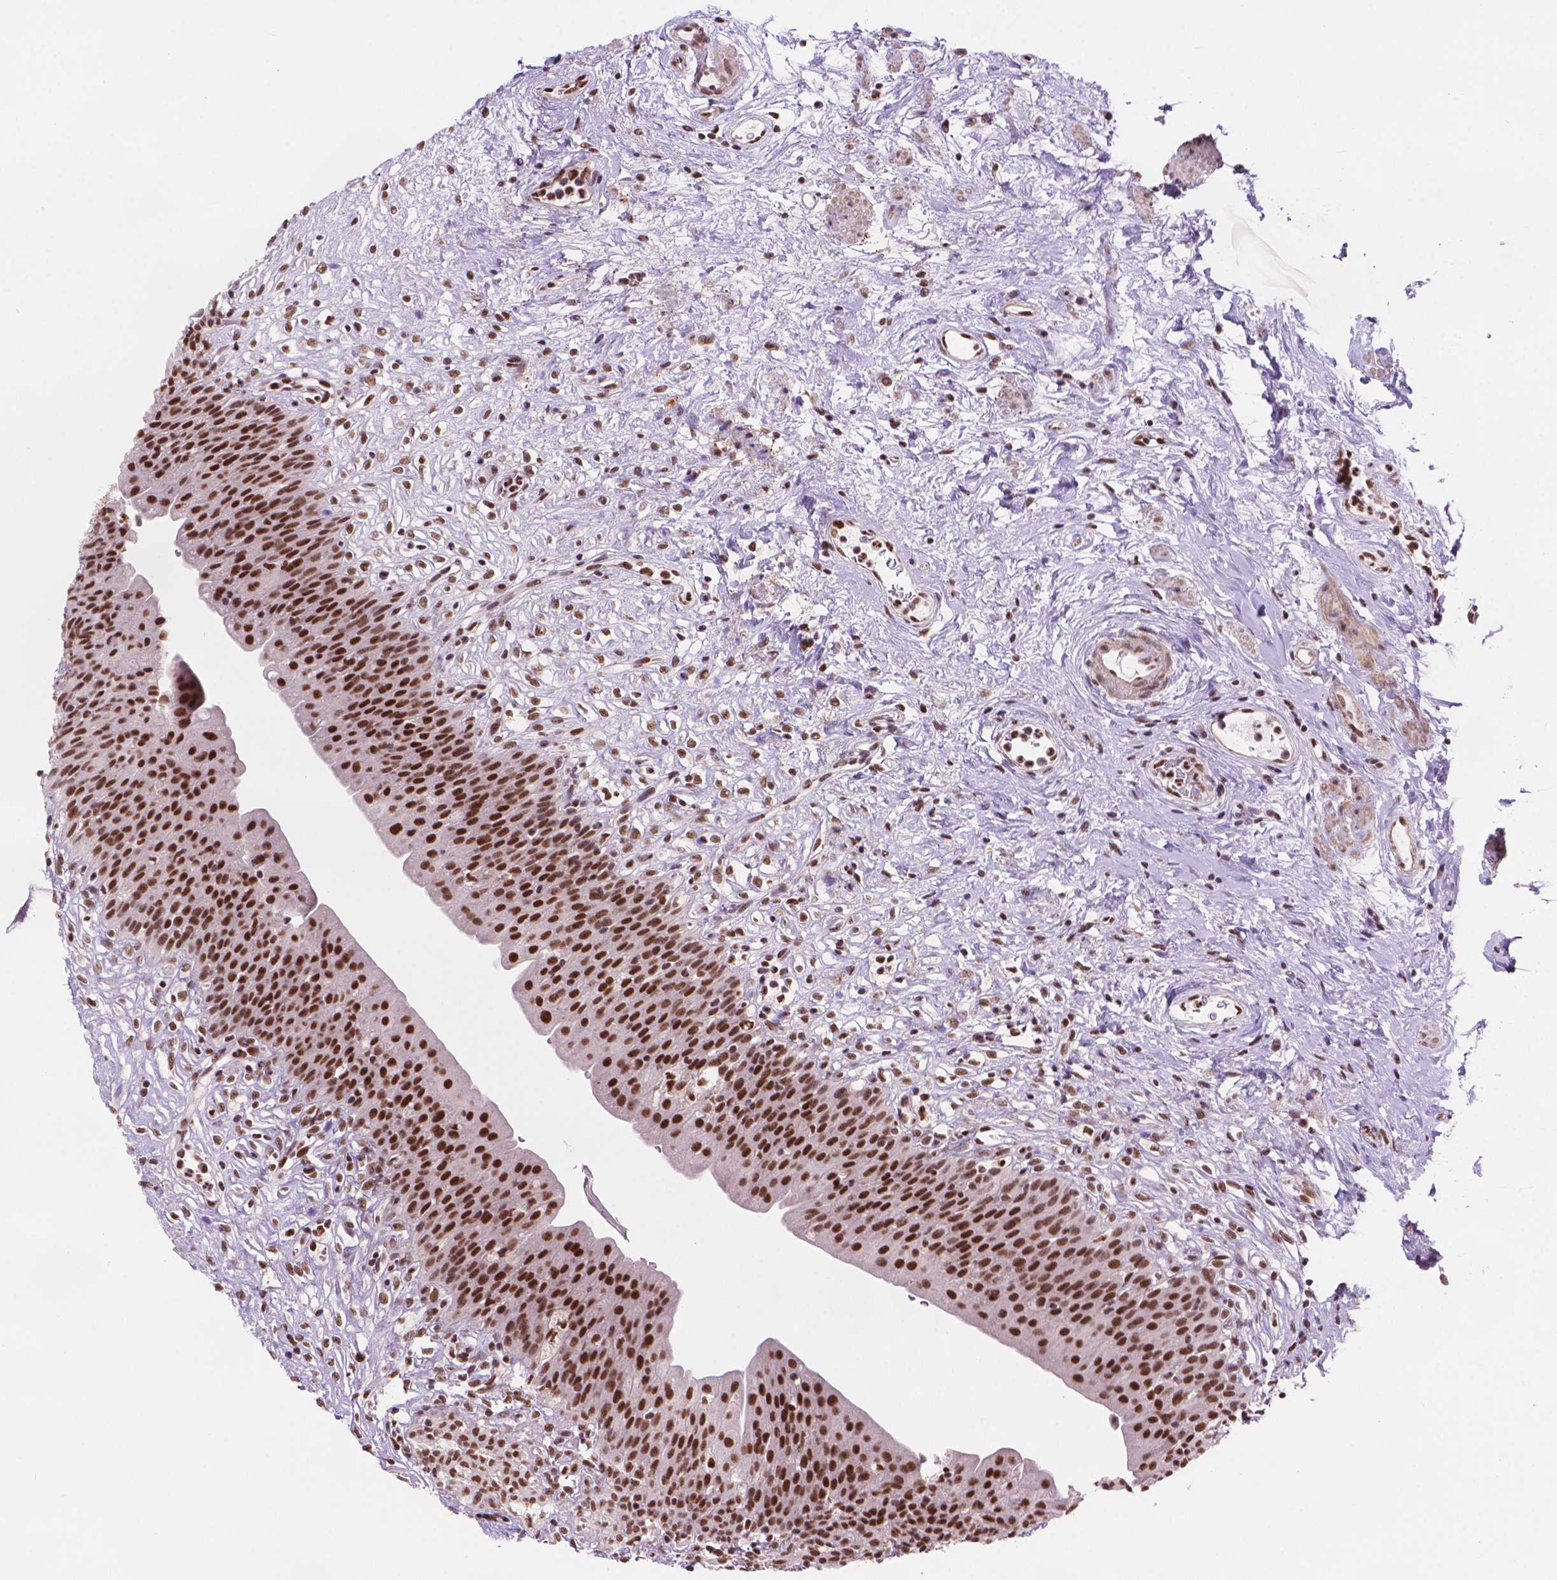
{"staining": {"intensity": "strong", "quantity": ">75%", "location": "nuclear"}, "tissue": "urinary bladder", "cell_type": "Urothelial cells", "image_type": "normal", "snomed": [{"axis": "morphology", "description": "Normal tissue, NOS"}, {"axis": "topography", "description": "Urinary bladder"}], "caption": "Brown immunohistochemical staining in benign urinary bladder demonstrates strong nuclear staining in about >75% of urothelial cells.", "gene": "UBN1", "patient": {"sex": "male", "age": 76}}